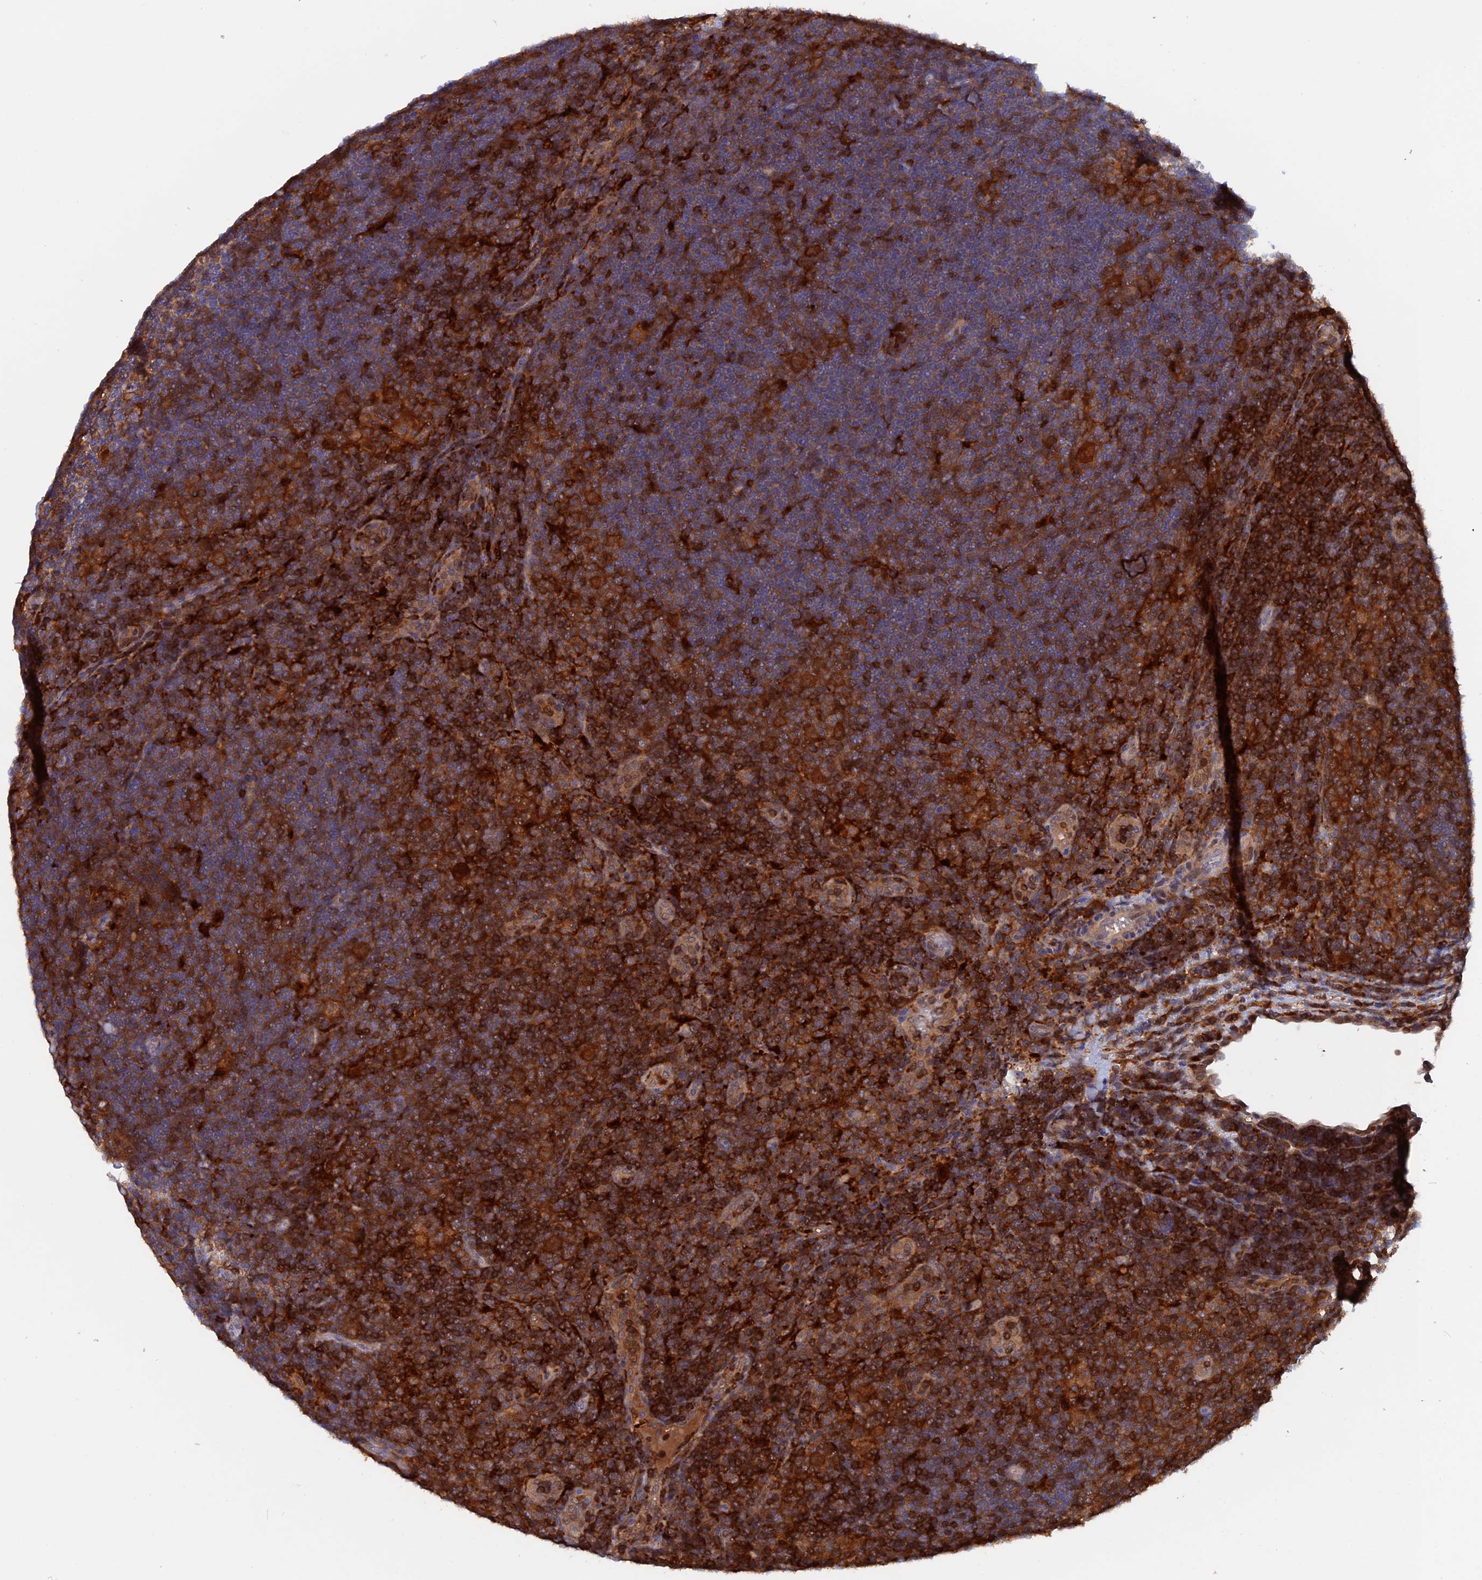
{"staining": {"intensity": "moderate", "quantity": ">75%", "location": "cytoplasmic/membranous"}, "tissue": "lymphoma", "cell_type": "Tumor cells", "image_type": "cancer", "snomed": [{"axis": "morphology", "description": "Hodgkin's disease, NOS"}, {"axis": "topography", "description": "Lymph node"}], "caption": "There is medium levels of moderate cytoplasmic/membranous expression in tumor cells of lymphoma, as demonstrated by immunohistochemical staining (brown color).", "gene": "BLVRA", "patient": {"sex": "female", "age": 57}}